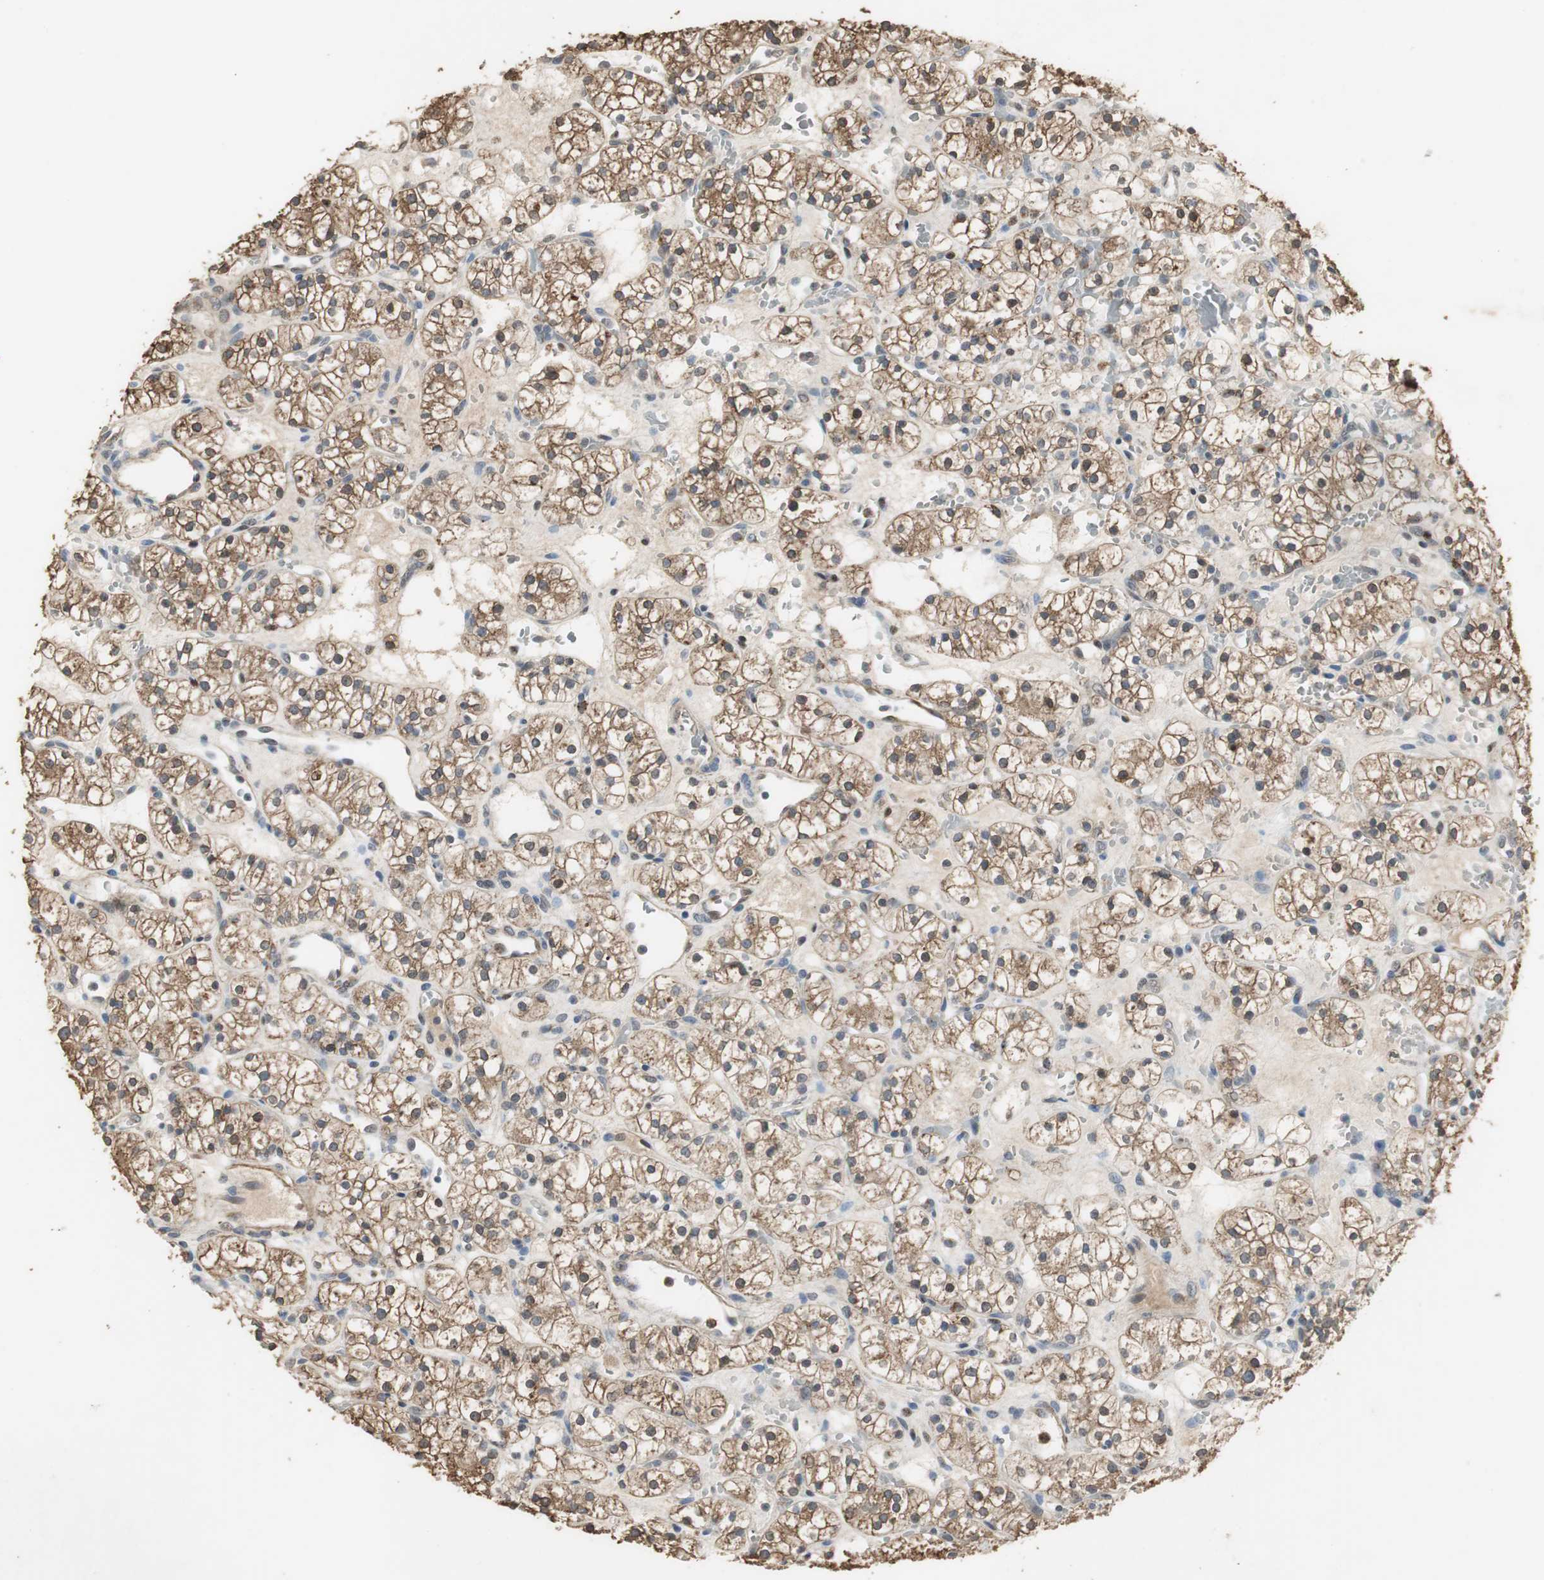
{"staining": {"intensity": "moderate", "quantity": ">75%", "location": "cytoplasmic/membranous"}, "tissue": "renal cancer", "cell_type": "Tumor cells", "image_type": "cancer", "snomed": [{"axis": "morphology", "description": "Adenocarcinoma, NOS"}, {"axis": "topography", "description": "Kidney"}], "caption": "This micrograph displays adenocarcinoma (renal) stained with IHC to label a protein in brown. The cytoplasmic/membranous of tumor cells show moderate positivity for the protein. Nuclei are counter-stained blue.", "gene": "JTB", "patient": {"sex": "female", "age": 60}}